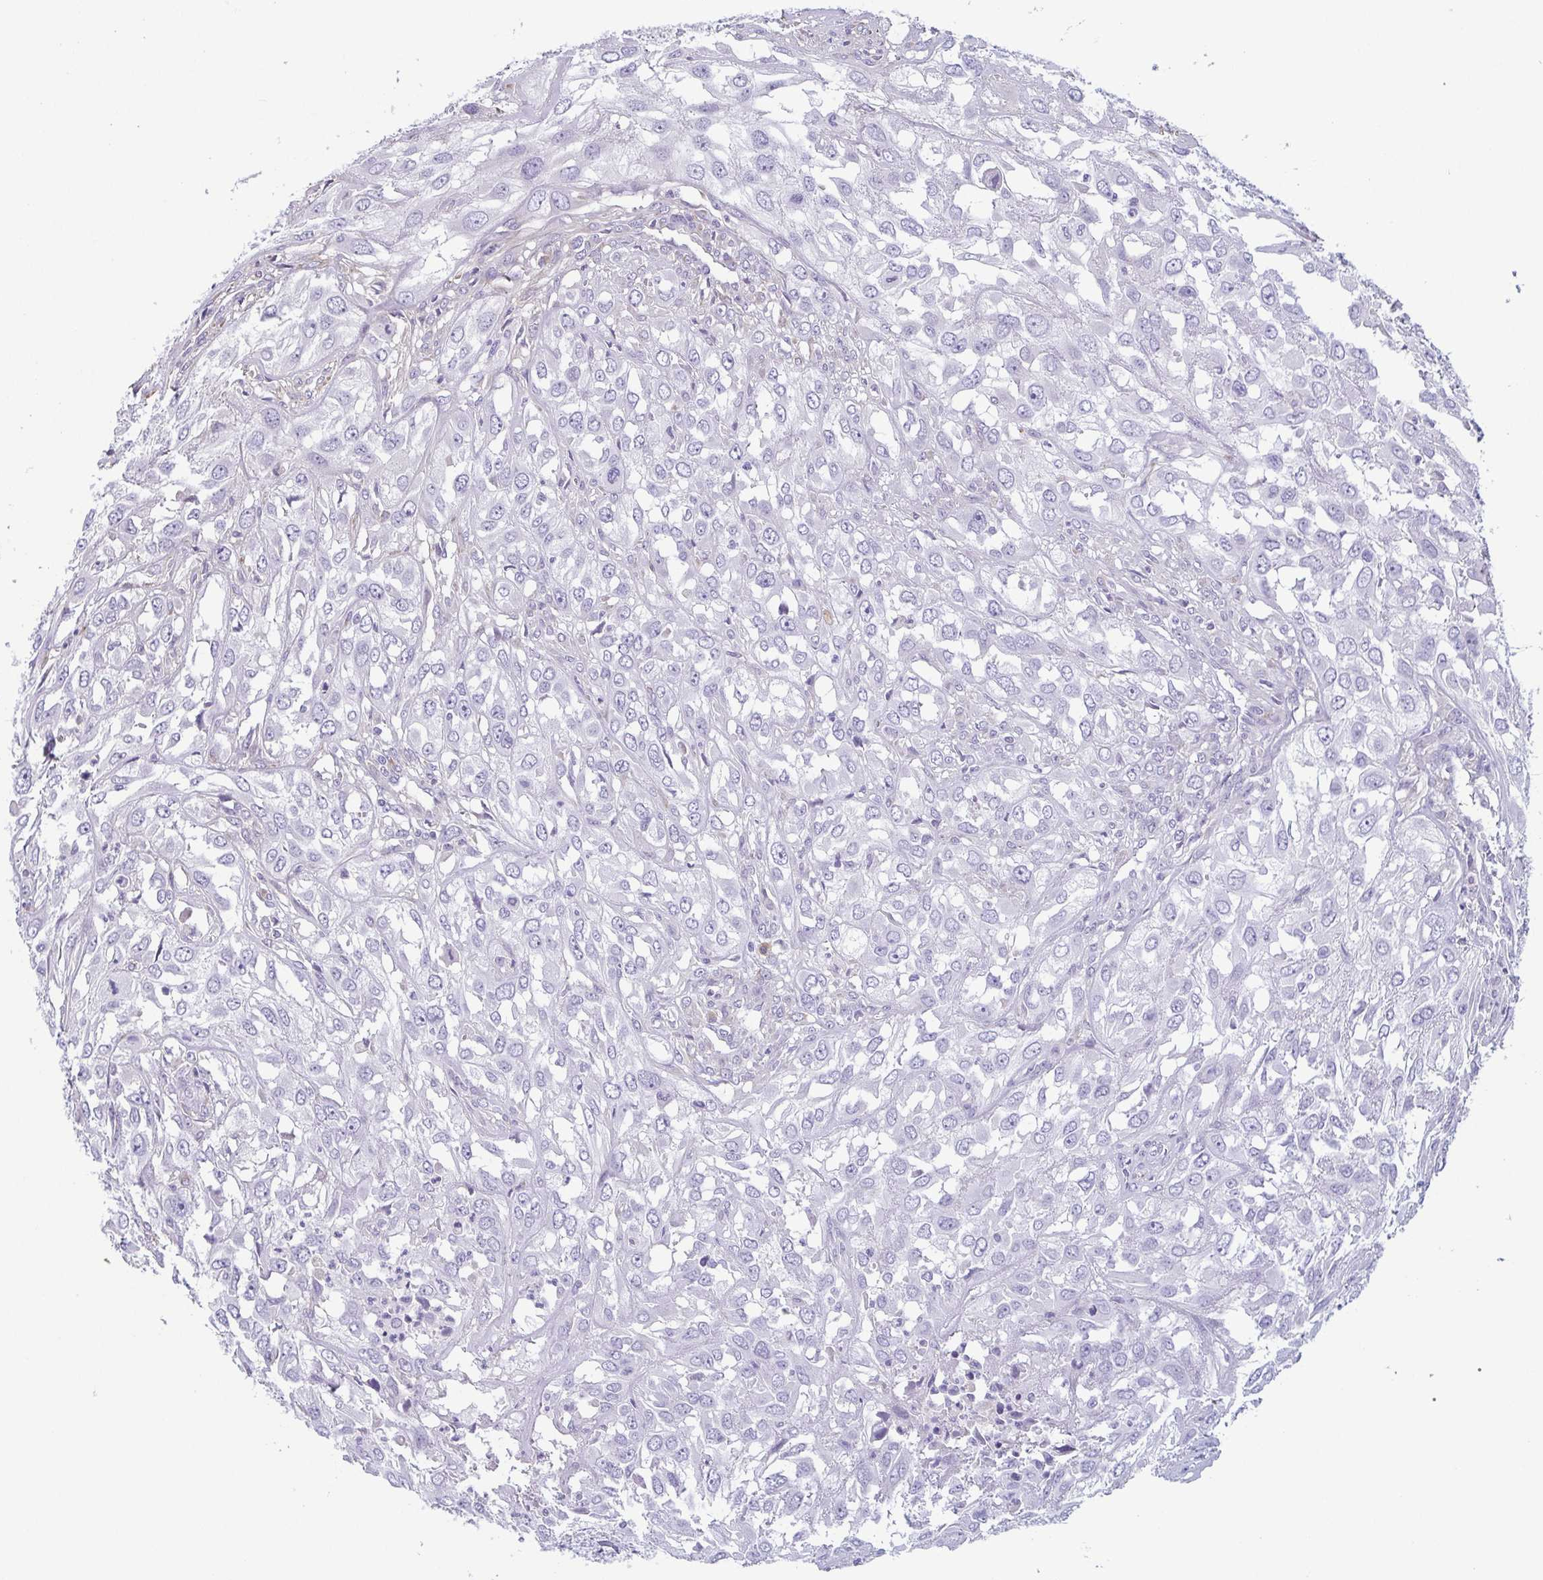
{"staining": {"intensity": "negative", "quantity": "none", "location": "none"}, "tissue": "urothelial cancer", "cell_type": "Tumor cells", "image_type": "cancer", "snomed": [{"axis": "morphology", "description": "Urothelial carcinoma, High grade"}, {"axis": "topography", "description": "Urinary bladder"}], "caption": "Immunohistochemistry of human high-grade urothelial carcinoma shows no positivity in tumor cells. Brightfield microscopy of IHC stained with DAB (3,3'-diaminobenzidine) (brown) and hematoxylin (blue), captured at high magnification.", "gene": "ECM1", "patient": {"sex": "male", "age": 67}}